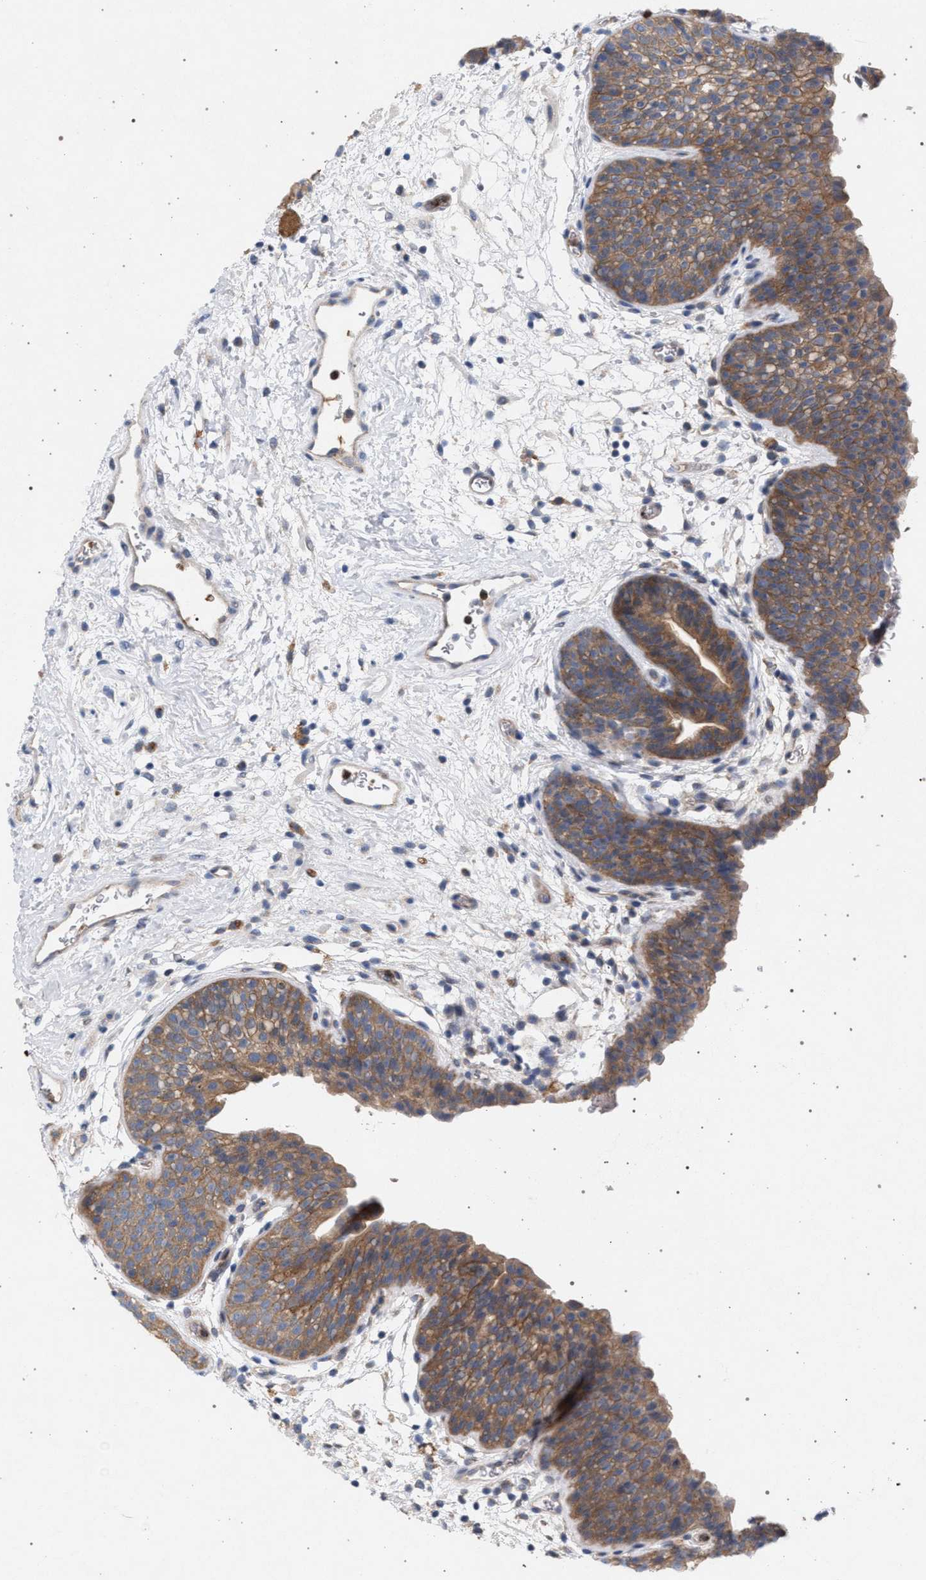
{"staining": {"intensity": "moderate", "quantity": ">75%", "location": "cytoplasmic/membranous"}, "tissue": "urinary bladder", "cell_type": "Urothelial cells", "image_type": "normal", "snomed": [{"axis": "morphology", "description": "Normal tissue, NOS"}, {"axis": "topography", "description": "Urinary bladder"}], "caption": "Protein expression analysis of normal urinary bladder displays moderate cytoplasmic/membranous expression in approximately >75% of urothelial cells. (DAB = brown stain, brightfield microscopy at high magnification).", "gene": "MAMDC2", "patient": {"sex": "male", "age": 37}}